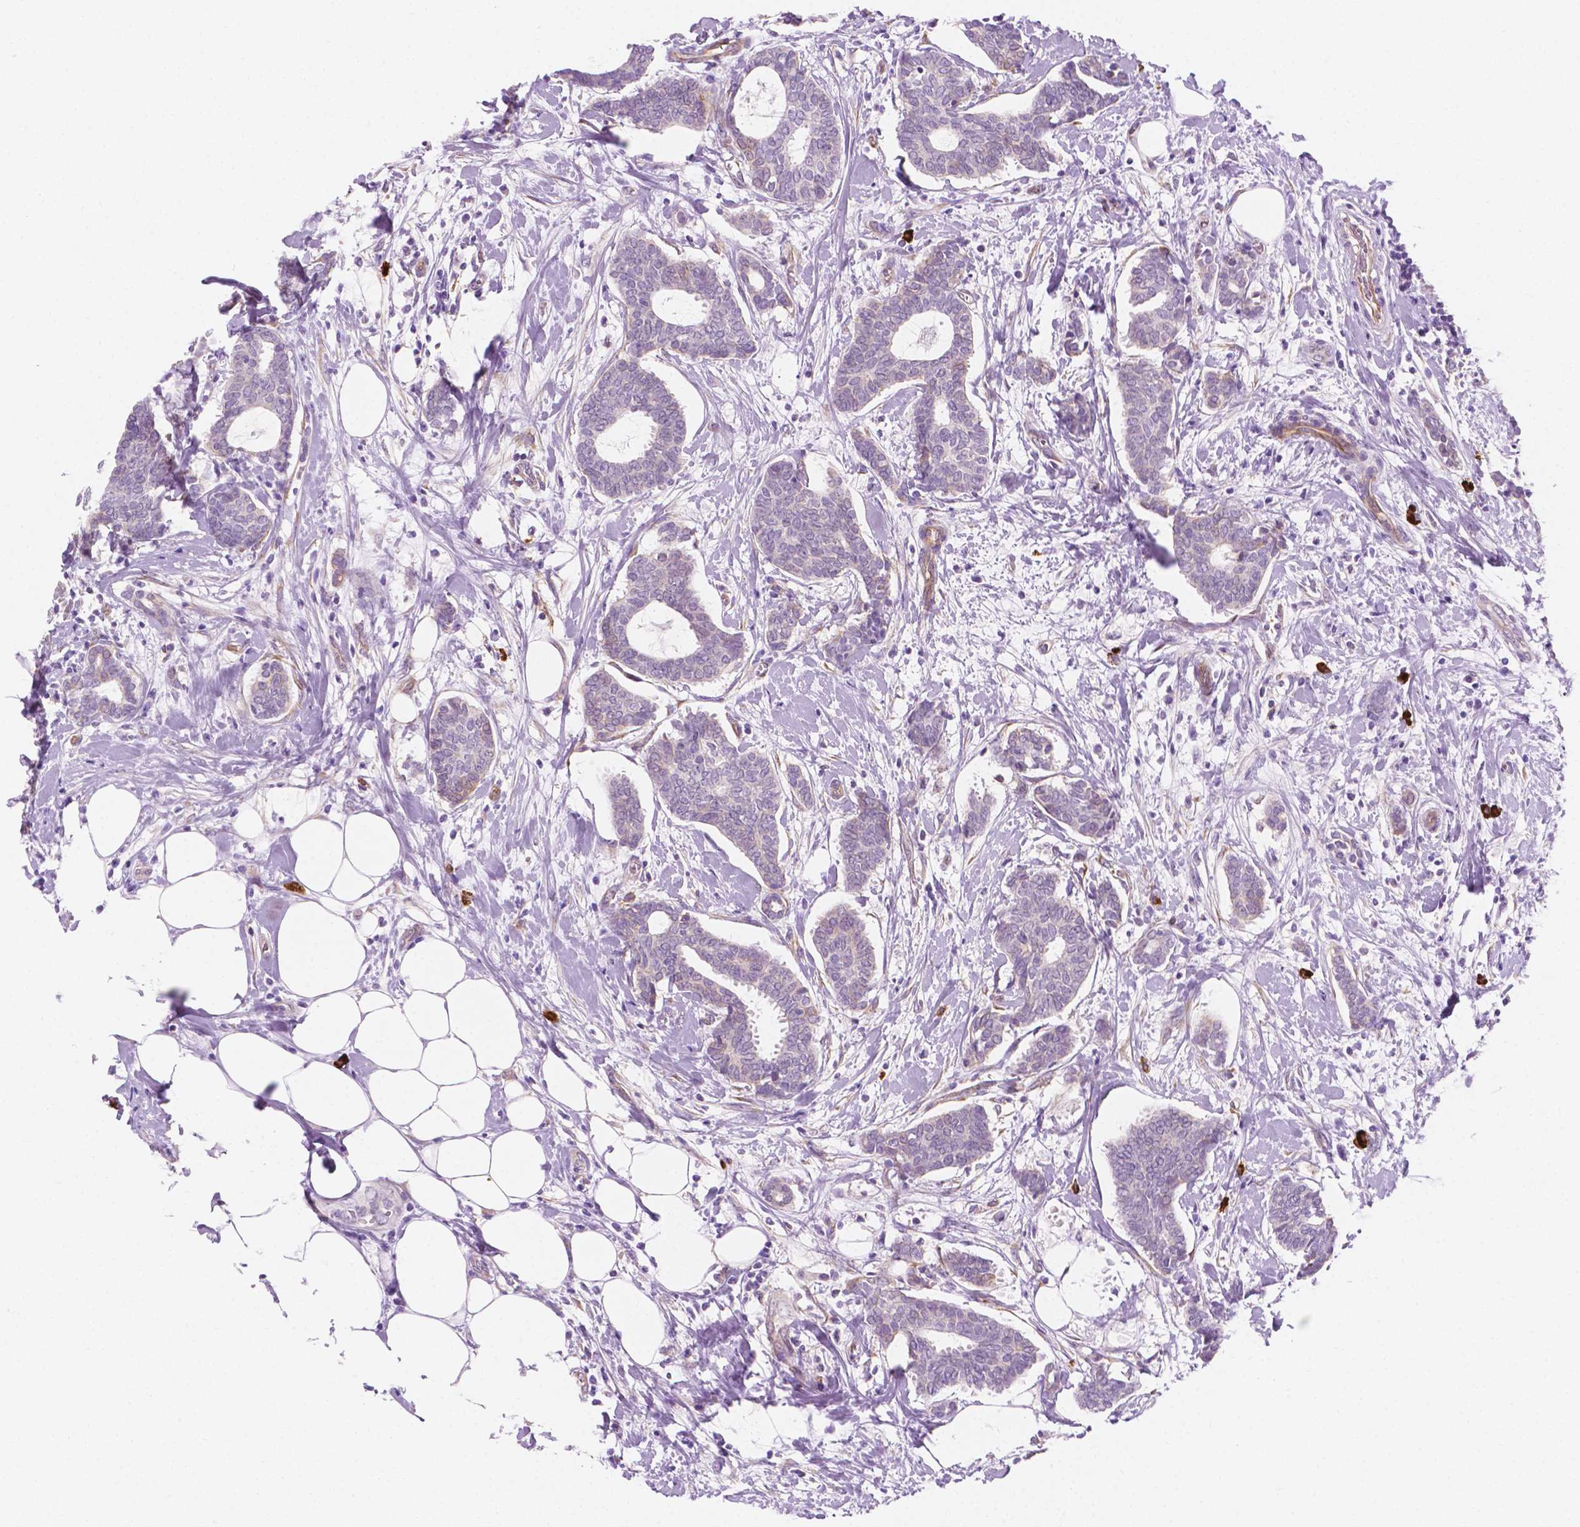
{"staining": {"intensity": "negative", "quantity": "none", "location": "none"}, "tissue": "breast cancer", "cell_type": "Tumor cells", "image_type": "cancer", "snomed": [{"axis": "morphology", "description": "Intraductal carcinoma, in situ"}, {"axis": "morphology", "description": "Duct carcinoma"}, {"axis": "morphology", "description": "Lobular carcinoma, in situ"}, {"axis": "topography", "description": "Breast"}], "caption": "Immunohistochemistry (IHC) of breast cancer (intraductal carcinoma) displays no expression in tumor cells. Brightfield microscopy of IHC stained with DAB (brown) and hematoxylin (blue), captured at high magnification.", "gene": "EPPK1", "patient": {"sex": "female", "age": 44}}